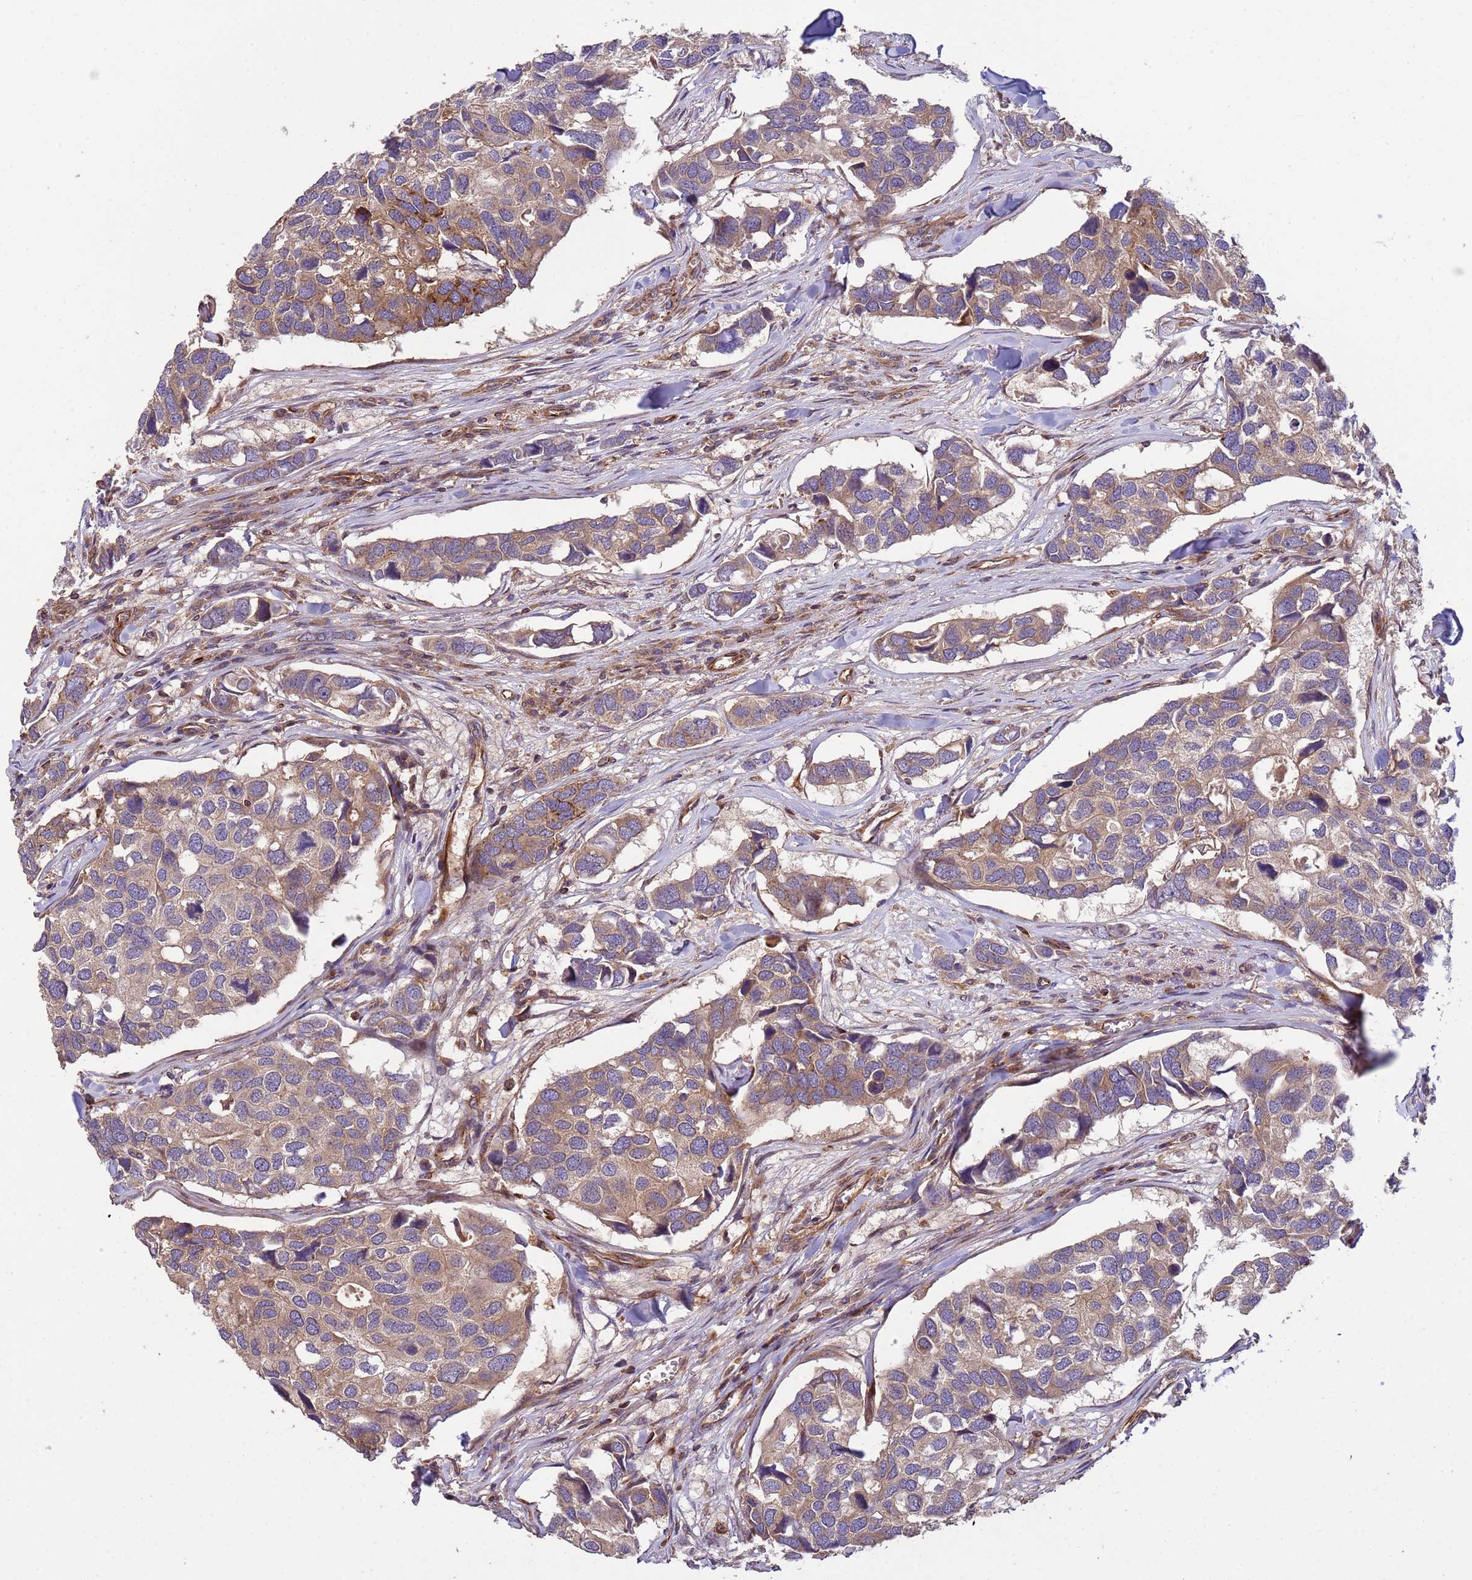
{"staining": {"intensity": "weak", "quantity": ">75%", "location": "cytoplasmic/membranous"}, "tissue": "breast cancer", "cell_type": "Tumor cells", "image_type": "cancer", "snomed": [{"axis": "morphology", "description": "Duct carcinoma"}, {"axis": "topography", "description": "Breast"}], "caption": "Invasive ductal carcinoma (breast) was stained to show a protein in brown. There is low levels of weak cytoplasmic/membranous staining in approximately >75% of tumor cells.", "gene": "RAB10", "patient": {"sex": "female", "age": 83}}